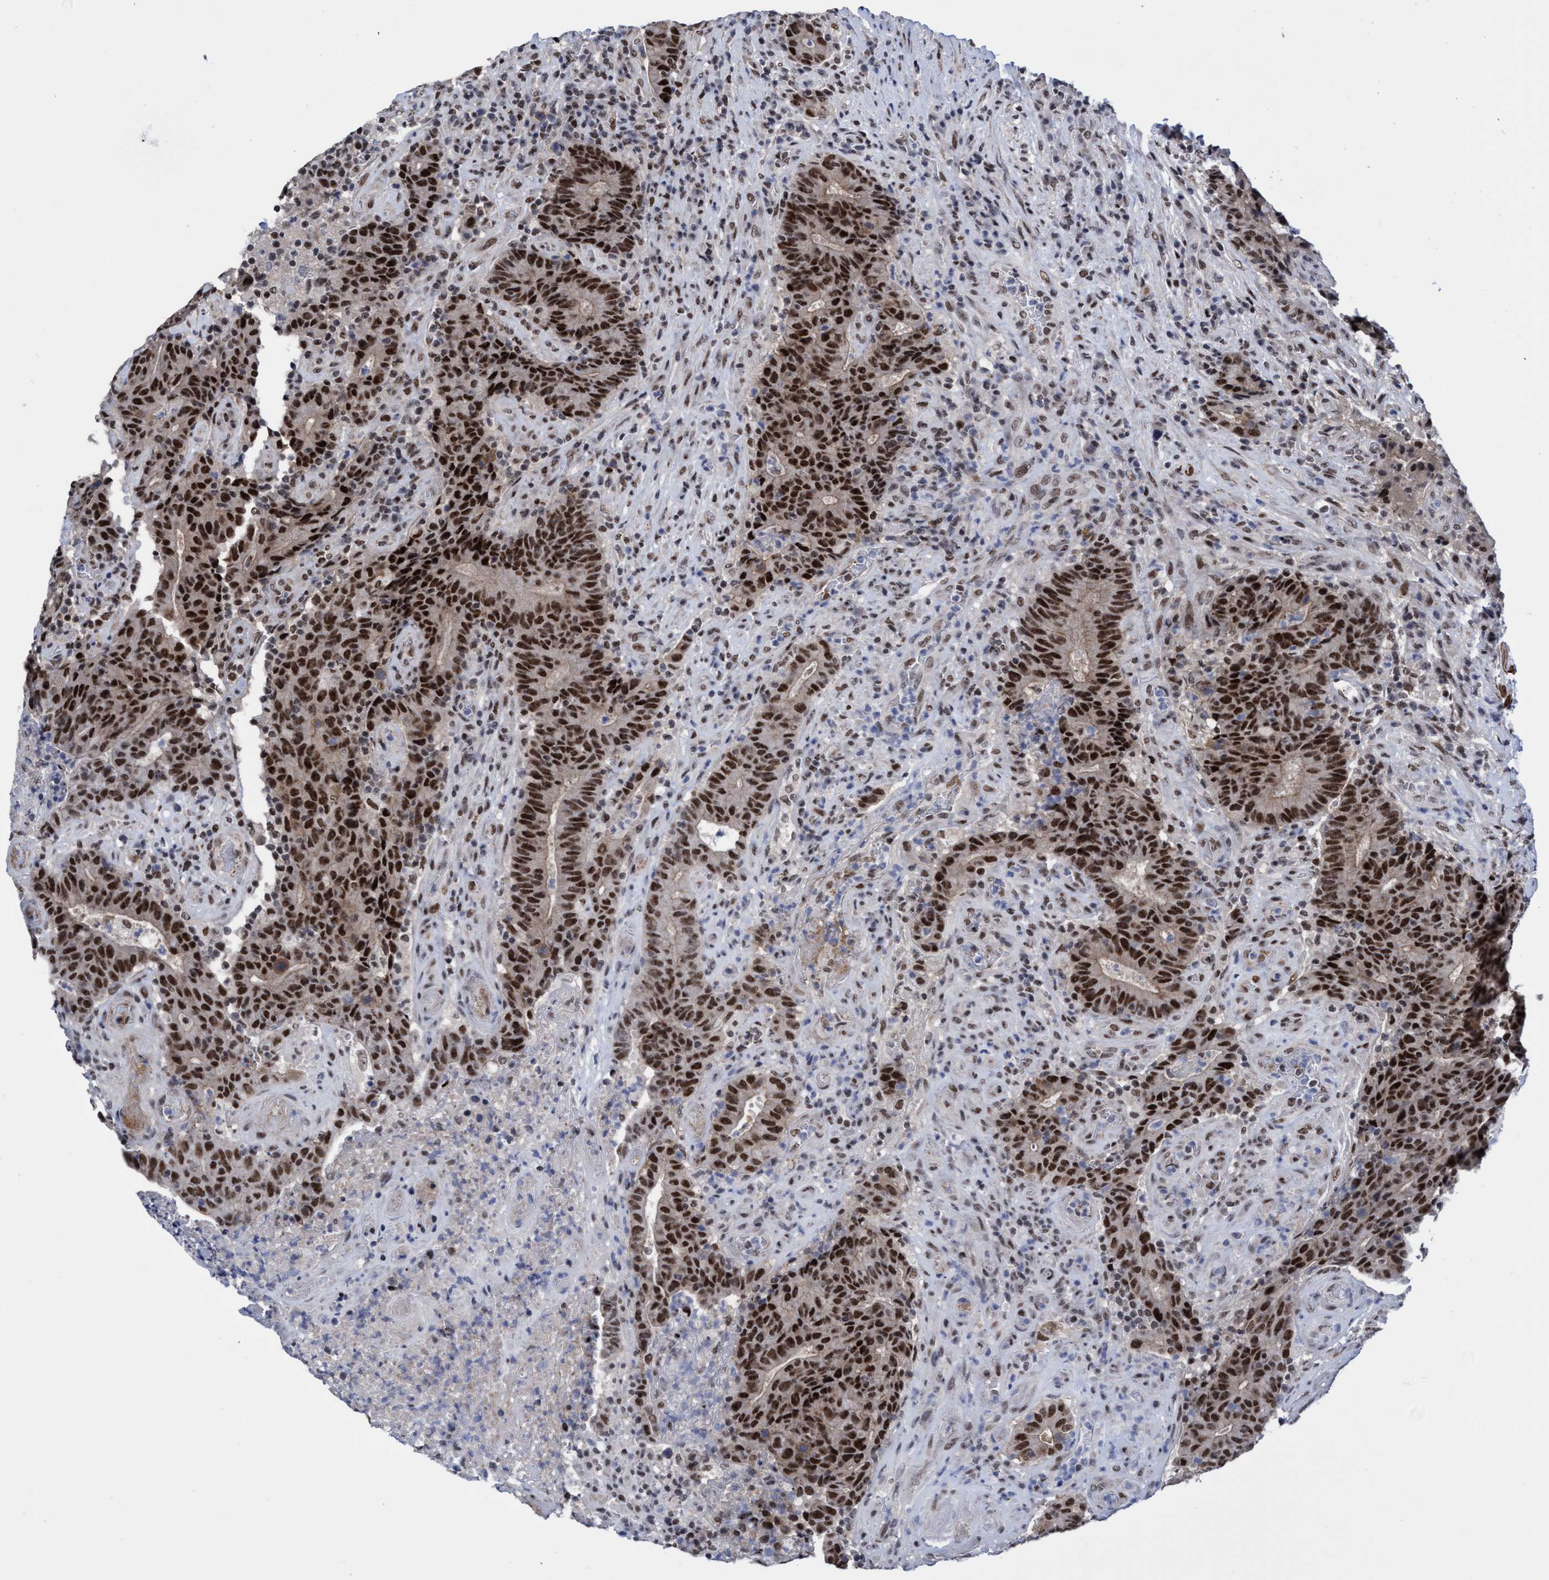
{"staining": {"intensity": "strong", "quantity": ">75%", "location": "nuclear"}, "tissue": "colorectal cancer", "cell_type": "Tumor cells", "image_type": "cancer", "snomed": [{"axis": "morphology", "description": "Normal tissue, NOS"}, {"axis": "morphology", "description": "Adenocarcinoma, NOS"}, {"axis": "topography", "description": "Colon"}], "caption": "Brown immunohistochemical staining in adenocarcinoma (colorectal) demonstrates strong nuclear expression in about >75% of tumor cells.", "gene": "C9orf78", "patient": {"sex": "female", "age": 75}}